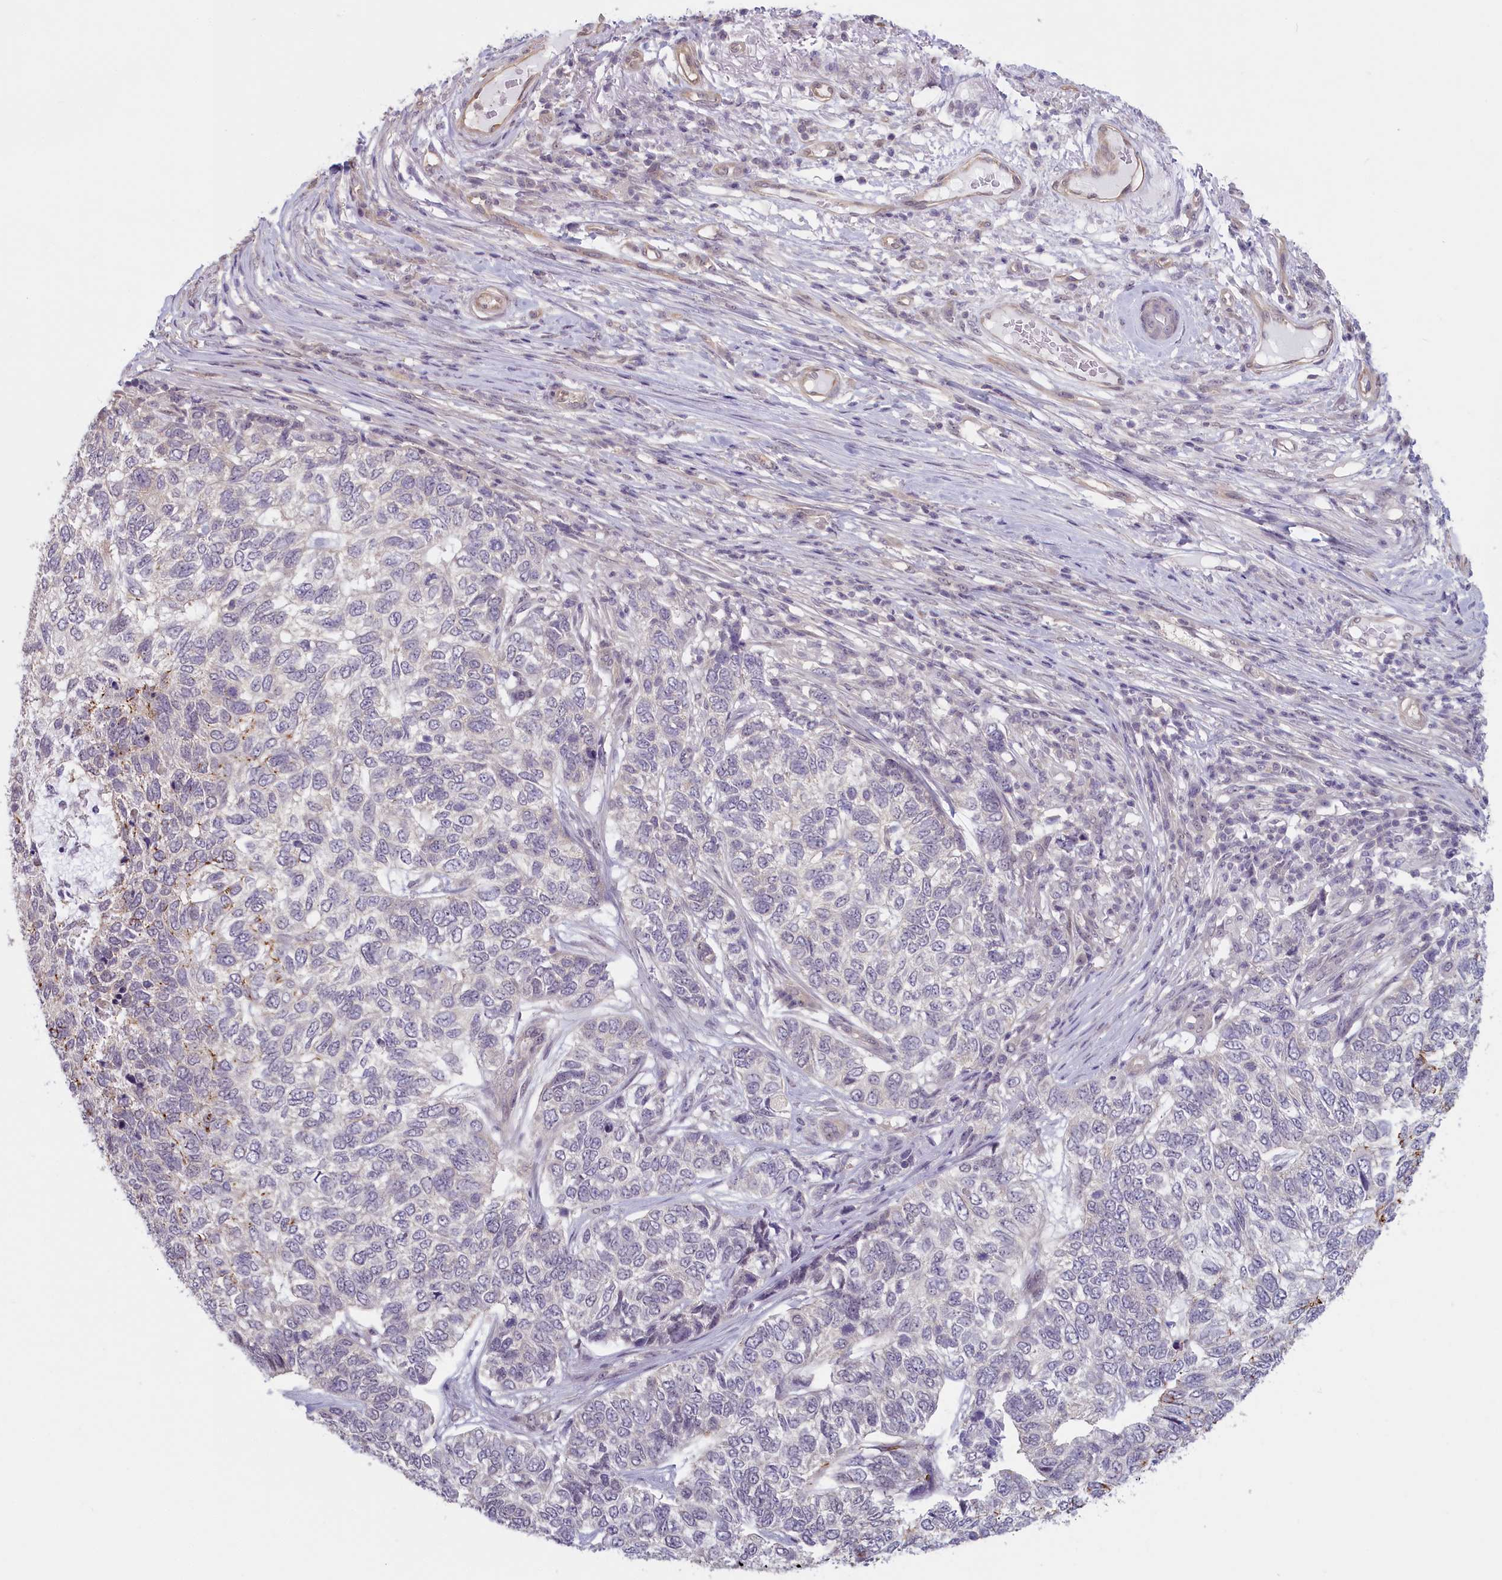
{"staining": {"intensity": "moderate", "quantity": "<25%", "location": "cytoplasmic/membranous"}, "tissue": "skin cancer", "cell_type": "Tumor cells", "image_type": "cancer", "snomed": [{"axis": "morphology", "description": "Basal cell carcinoma"}, {"axis": "topography", "description": "Skin"}], "caption": "Tumor cells demonstrate moderate cytoplasmic/membranous staining in about <25% of cells in basal cell carcinoma (skin).", "gene": "C19orf44", "patient": {"sex": "female", "age": 65}}